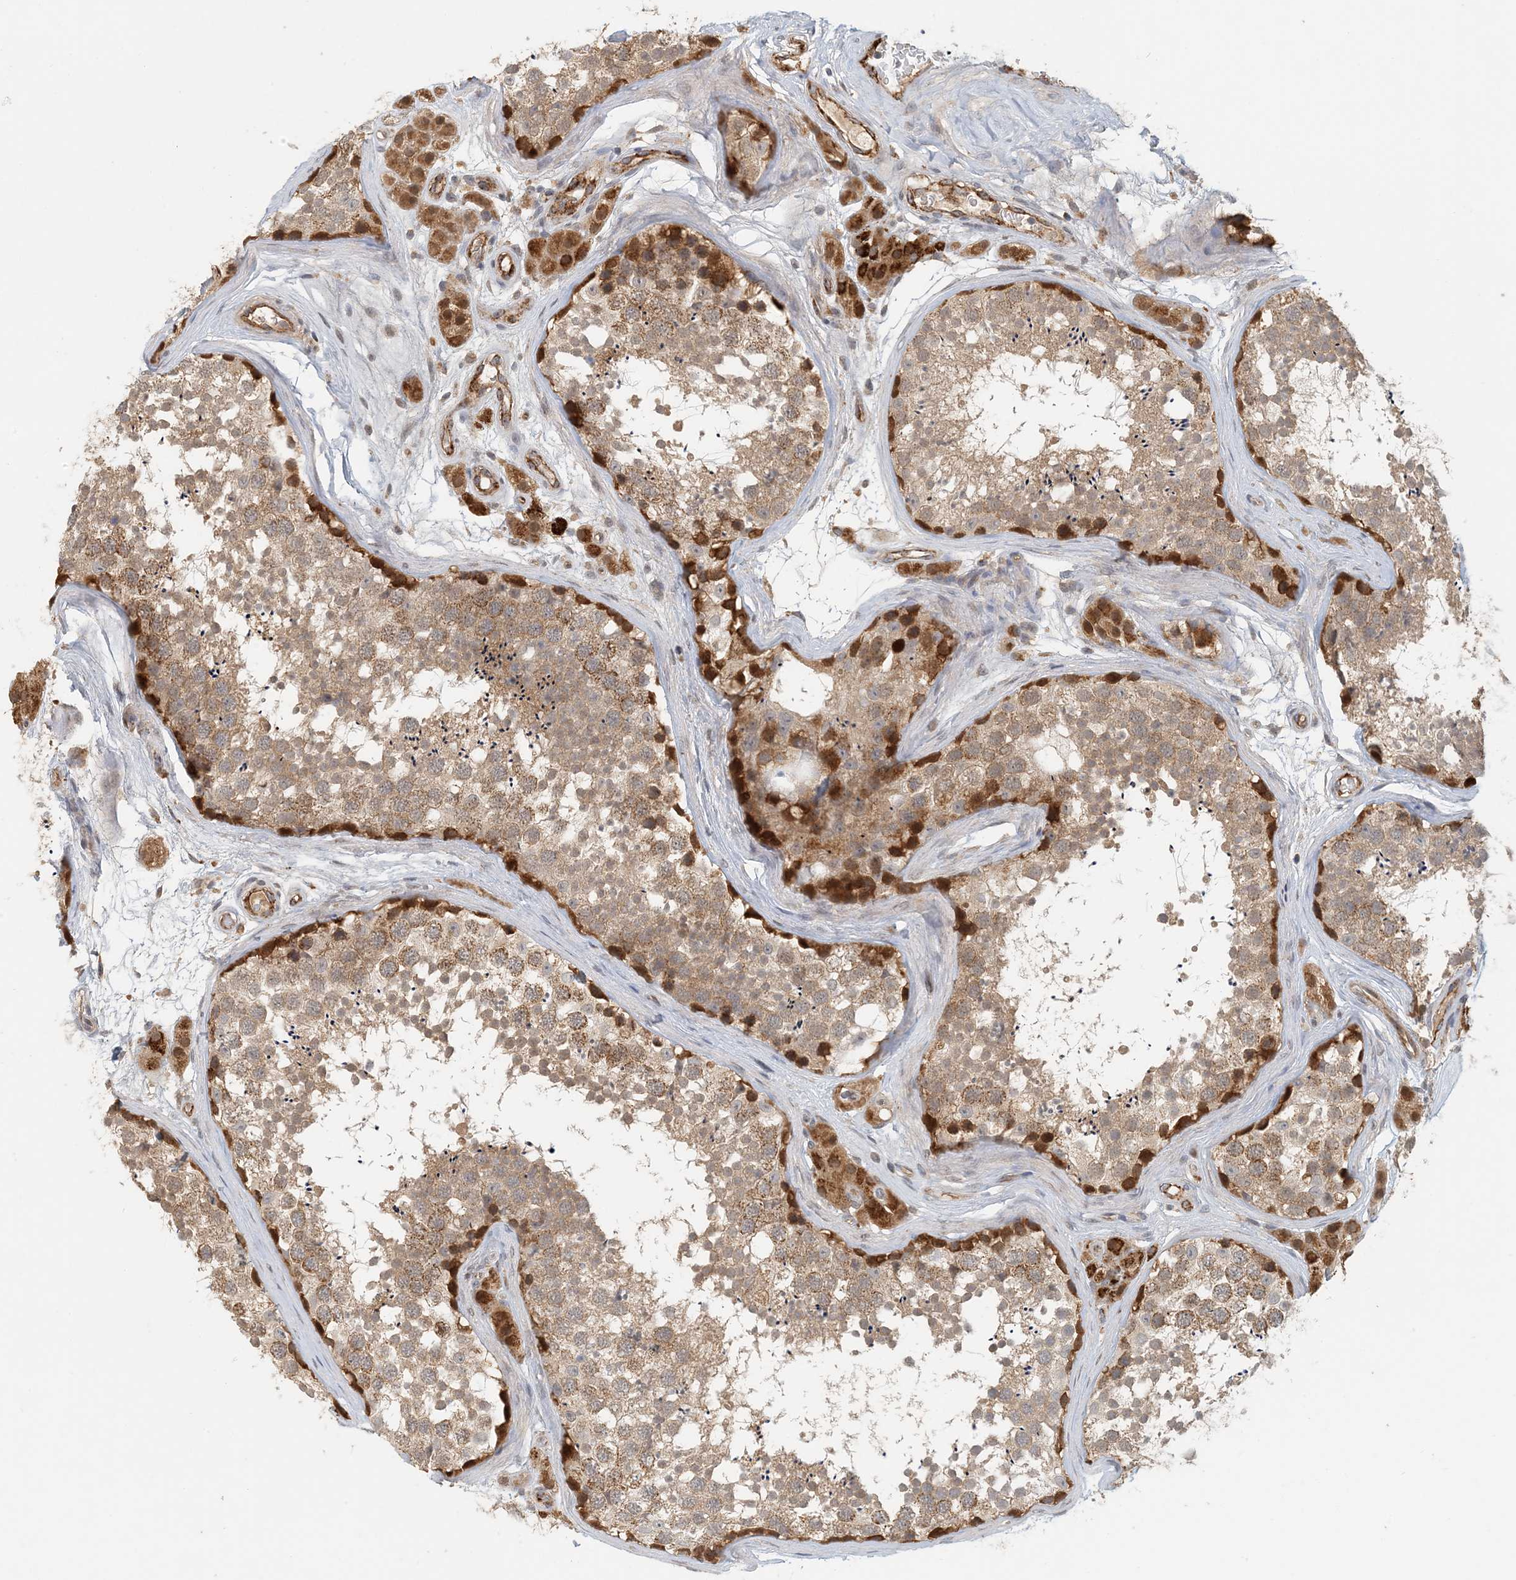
{"staining": {"intensity": "strong", "quantity": "<25%", "location": "cytoplasmic/membranous"}, "tissue": "testis", "cell_type": "Cells in seminiferous ducts", "image_type": "normal", "snomed": [{"axis": "morphology", "description": "Normal tissue, NOS"}, {"axis": "topography", "description": "Testis"}], "caption": "Human testis stained with a brown dye exhibits strong cytoplasmic/membranous positive expression in about <25% of cells in seminiferous ducts.", "gene": "ZBTB3", "patient": {"sex": "male", "age": 56}}